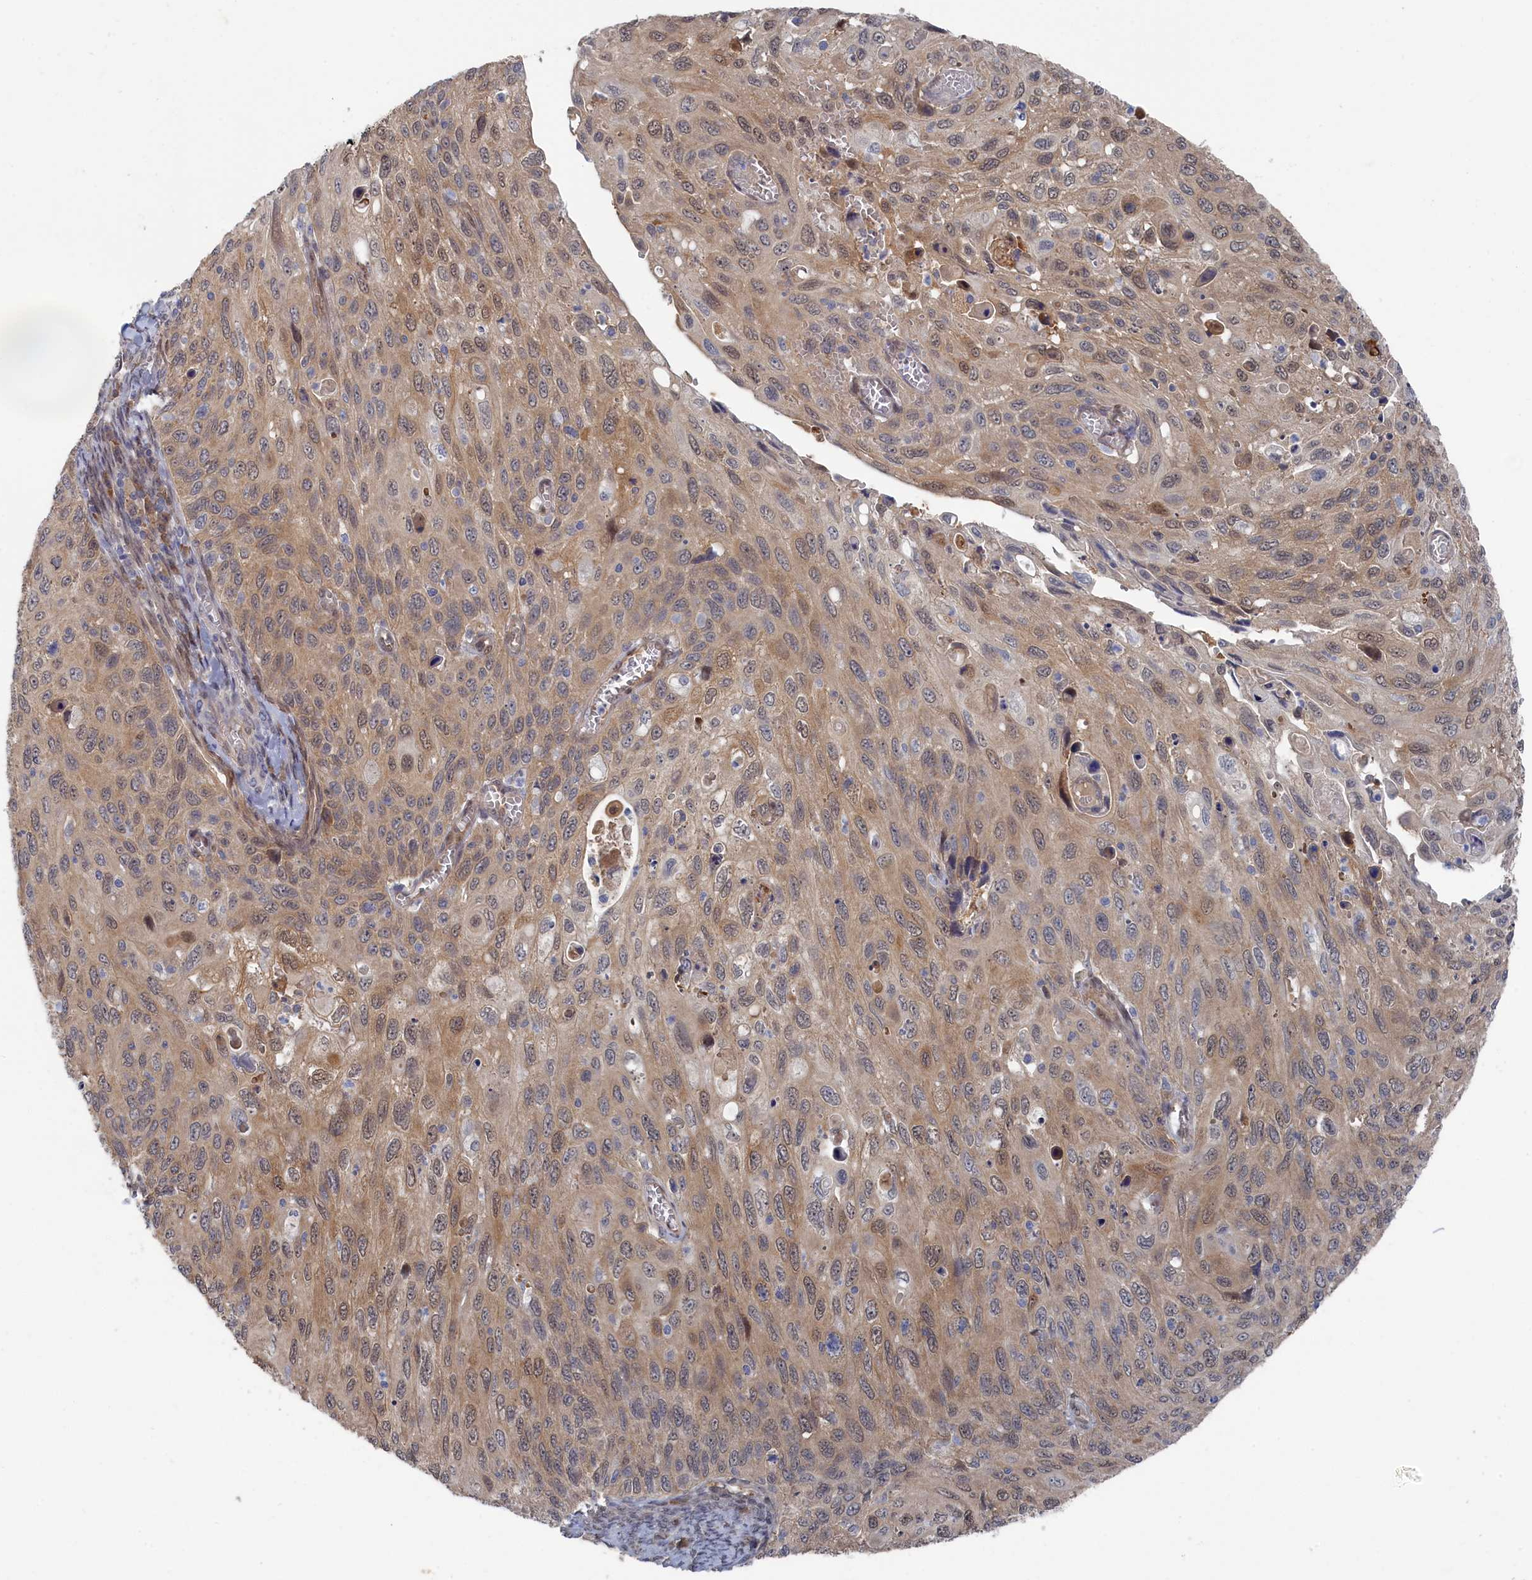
{"staining": {"intensity": "moderate", "quantity": "25%-75%", "location": "cytoplasmic/membranous,nuclear"}, "tissue": "cervical cancer", "cell_type": "Tumor cells", "image_type": "cancer", "snomed": [{"axis": "morphology", "description": "Squamous cell carcinoma, NOS"}, {"axis": "topography", "description": "Cervix"}], "caption": "Cervical cancer was stained to show a protein in brown. There is medium levels of moderate cytoplasmic/membranous and nuclear positivity in about 25%-75% of tumor cells.", "gene": "IRGQ", "patient": {"sex": "female", "age": 70}}